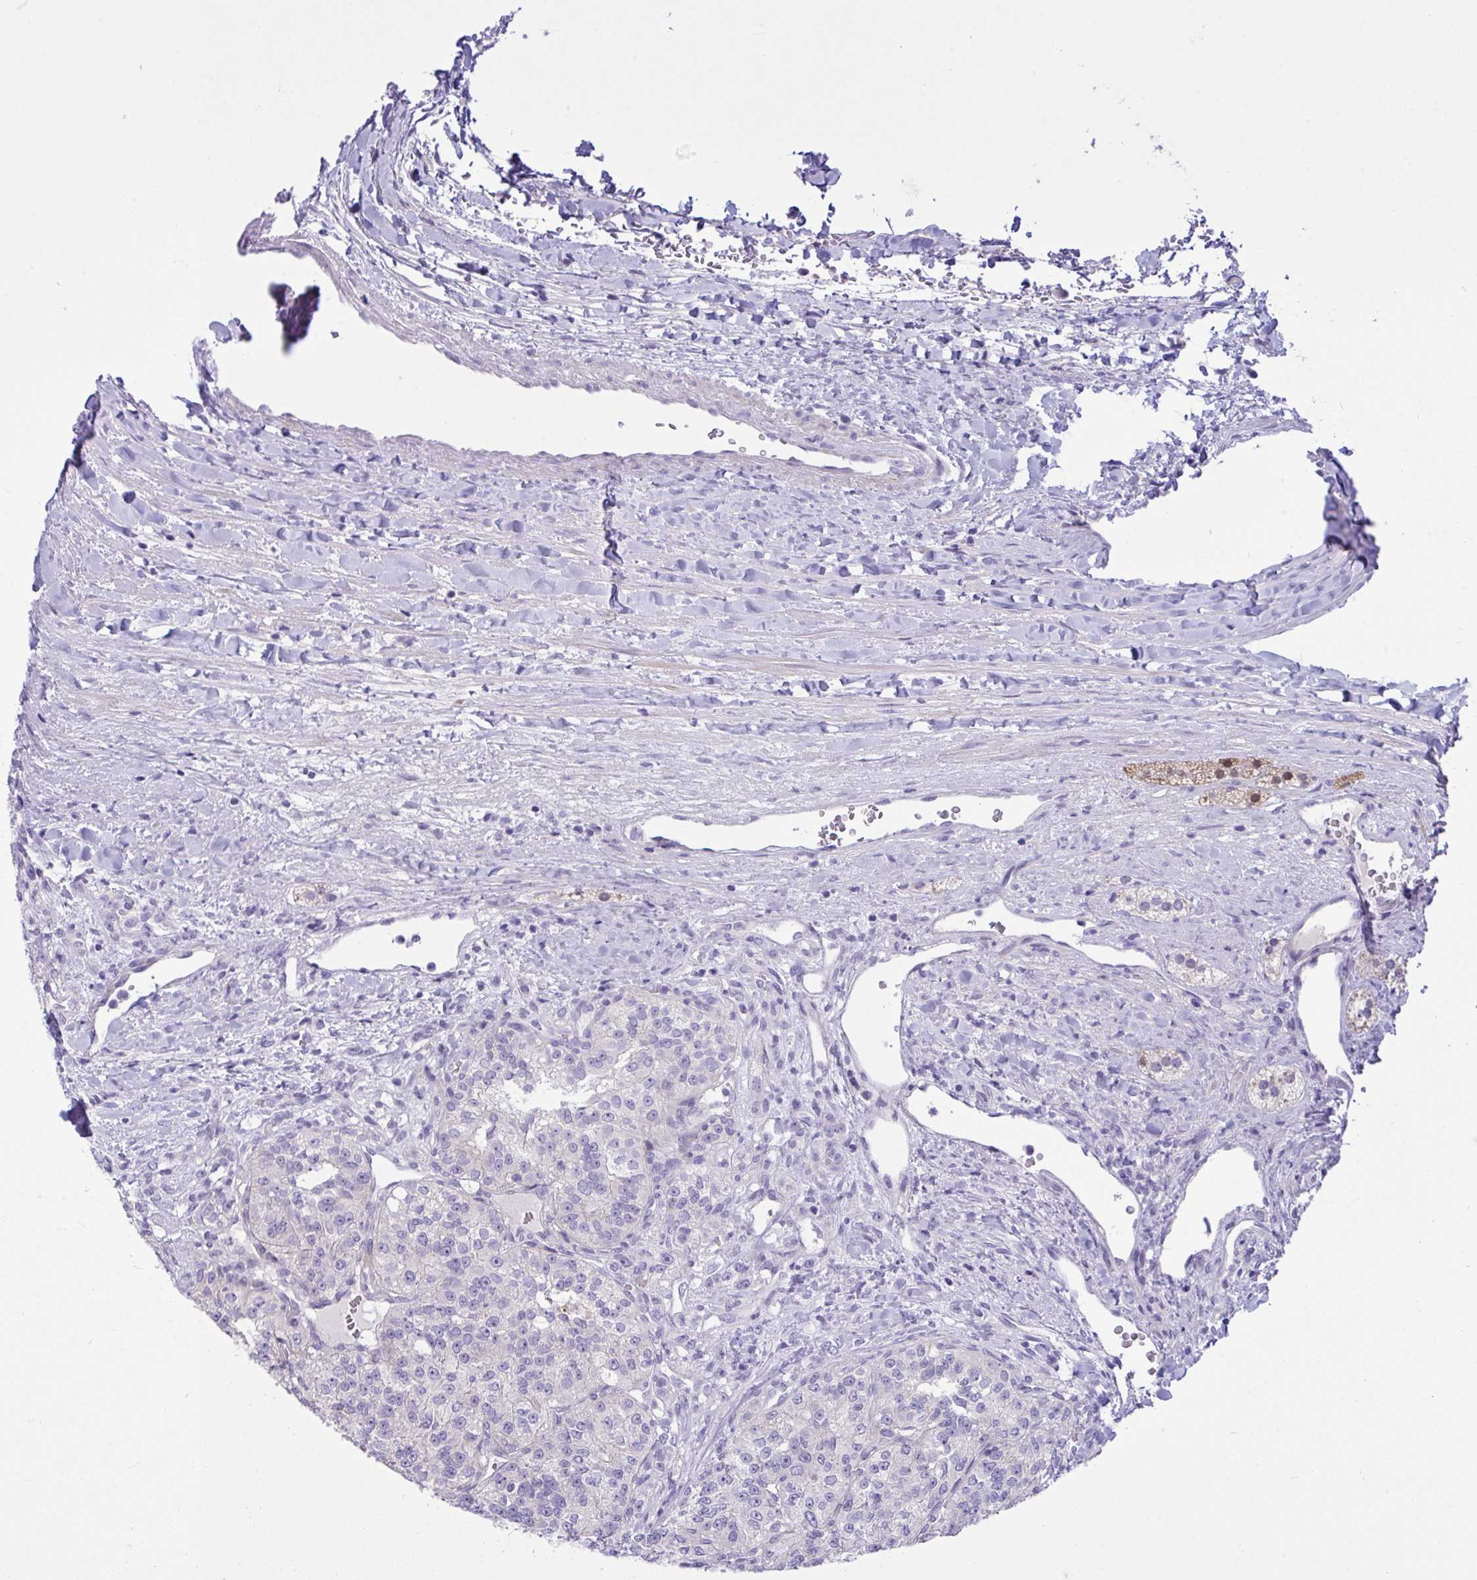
{"staining": {"intensity": "negative", "quantity": "none", "location": "none"}, "tissue": "renal cancer", "cell_type": "Tumor cells", "image_type": "cancer", "snomed": [{"axis": "morphology", "description": "Adenocarcinoma, NOS"}, {"axis": "topography", "description": "Kidney"}], "caption": "IHC image of renal cancer stained for a protein (brown), which displays no positivity in tumor cells. (DAB (3,3'-diaminobenzidine) IHC, high magnification).", "gene": "WDR97", "patient": {"sex": "female", "age": 63}}